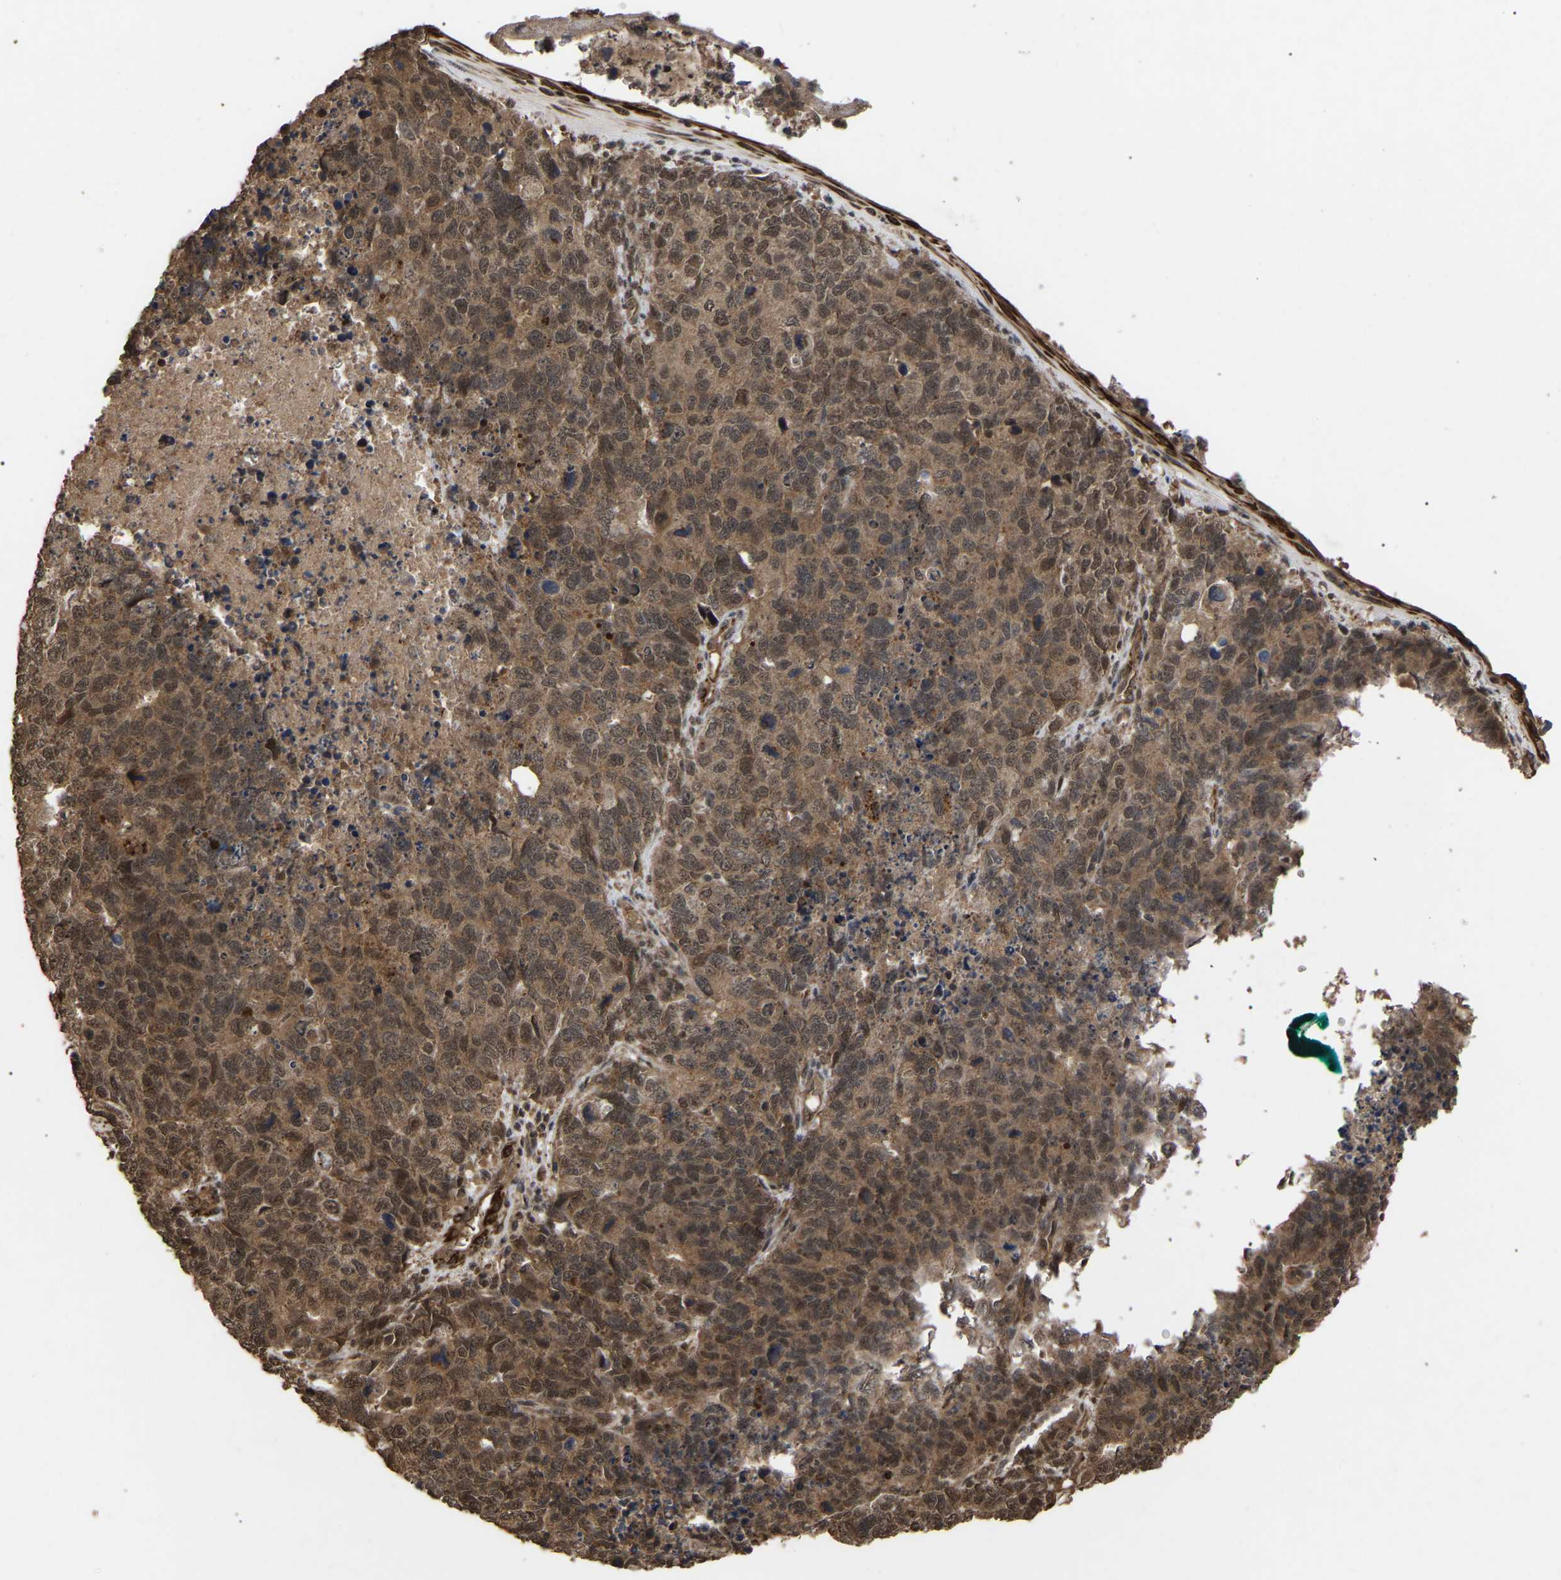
{"staining": {"intensity": "moderate", "quantity": ">75%", "location": "cytoplasmic/membranous,nuclear"}, "tissue": "cervical cancer", "cell_type": "Tumor cells", "image_type": "cancer", "snomed": [{"axis": "morphology", "description": "Squamous cell carcinoma, NOS"}, {"axis": "topography", "description": "Cervix"}], "caption": "Immunohistochemistry staining of cervical cancer (squamous cell carcinoma), which reveals medium levels of moderate cytoplasmic/membranous and nuclear expression in approximately >75% of tumor cells indicating moderate cytoplasmic/membranous and nuclear protein expression. The staining was performed using DAB (3,3'-diaminobenzidine) (brown) for protein detection and nuclei were counterstained in hematoxylin (blue).", "gene": "FAM161B", "patient": {"sex": "female", "age": 63}}